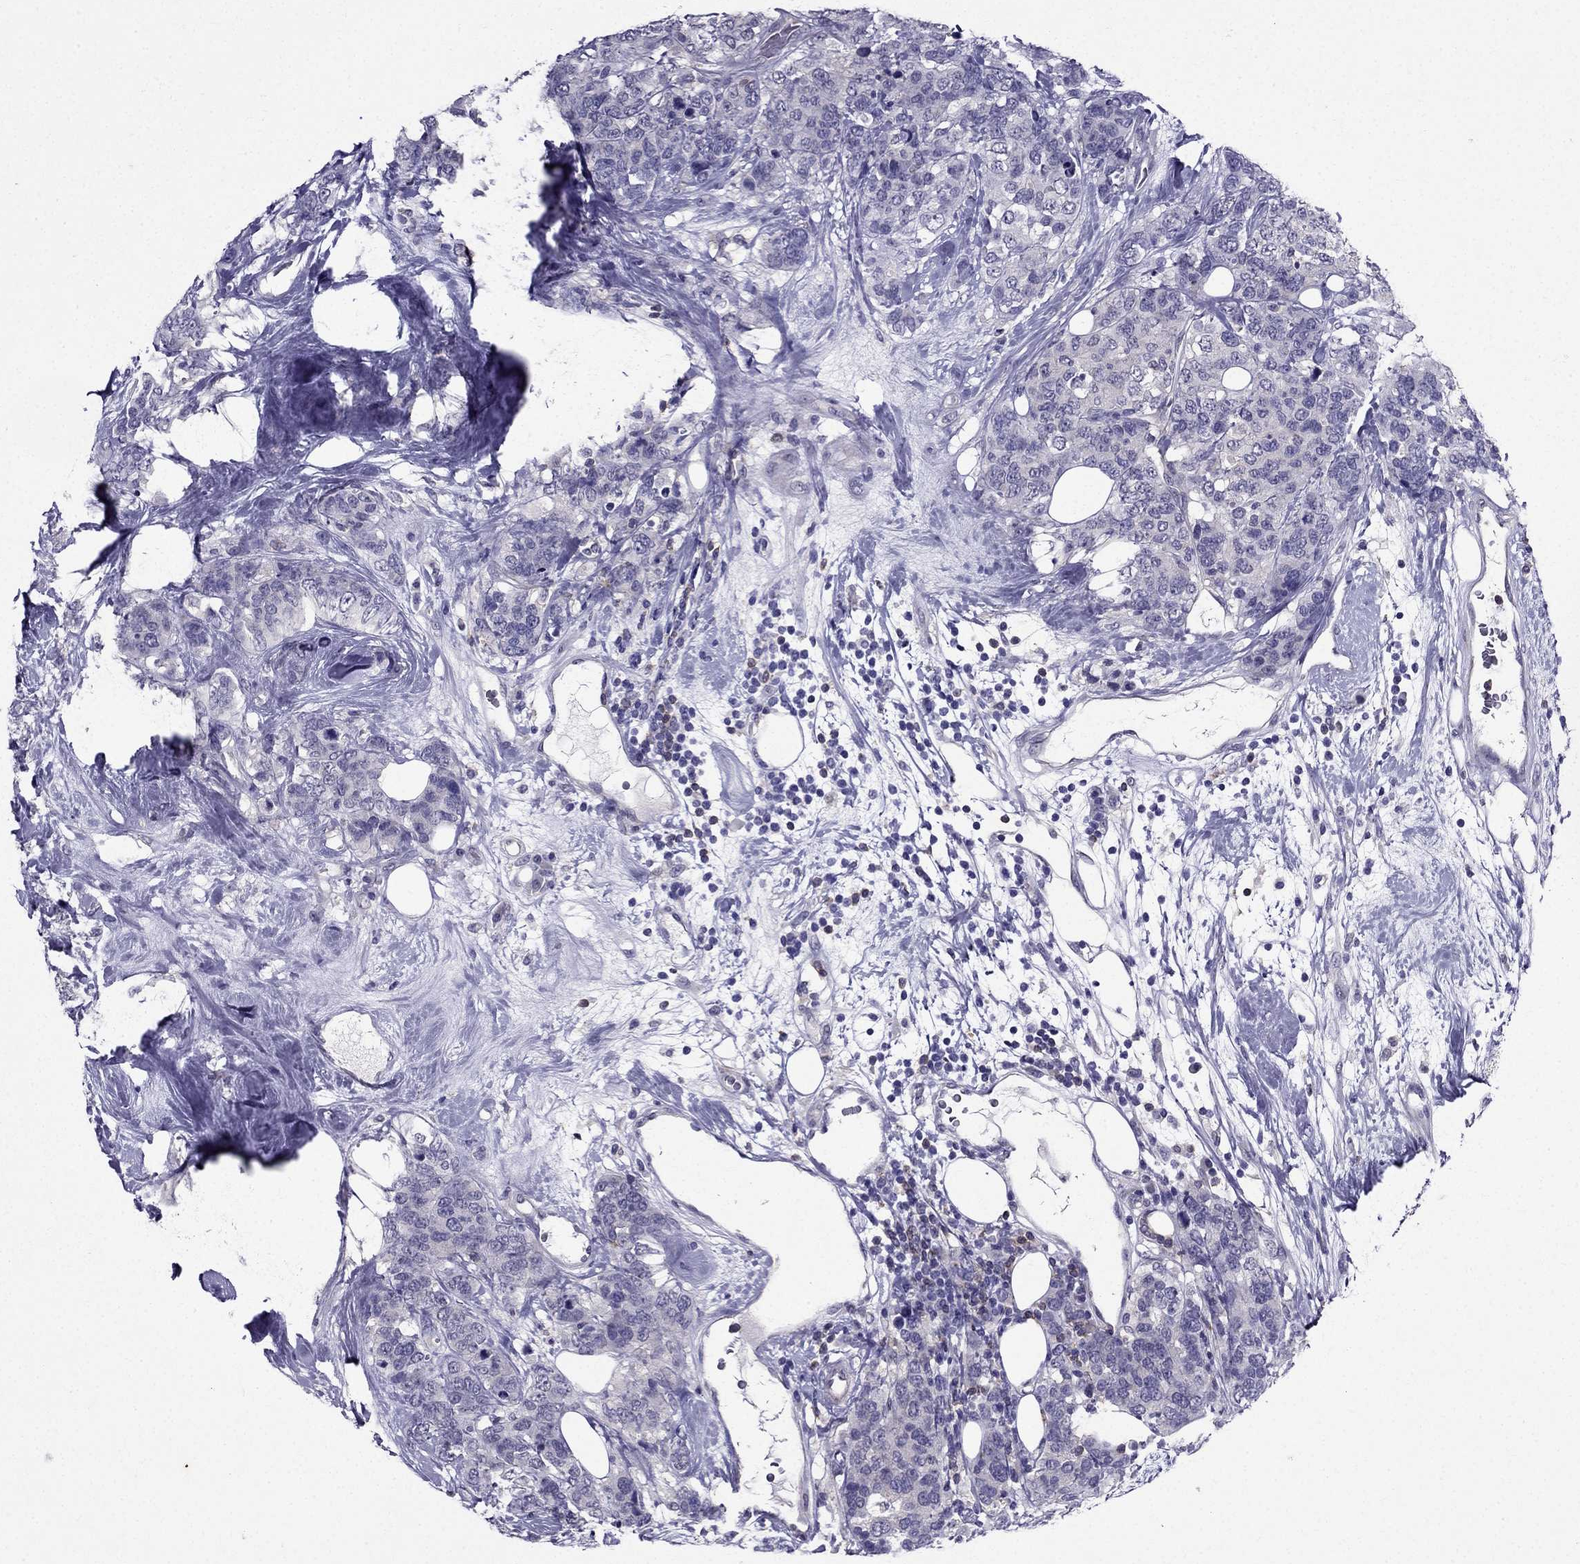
{"staining": {"intensity": "negative", "quantity": "none", "location": "none"}, "tissue": "breast cancer", "cell_type": "Tumor cells", "image_type": "cancer", "snomed": [{"axis": "morphology", "description": "Lobular carcinoma"}, {"axis": "topography", "description": "Breast"}], "caption": "DAB (3,3'-diaminobenzidine) immunohistochemical staining of human breast cancer demonstrates no significant positivity in tumor cells. The staining was performed using DAB to visualize the protein expression in brown, while the nuclei were stained in blue with hematoxylin (Magnification: 20x).", "gene": "AAK1", "patient": {"sex": "female", "age": 59}}